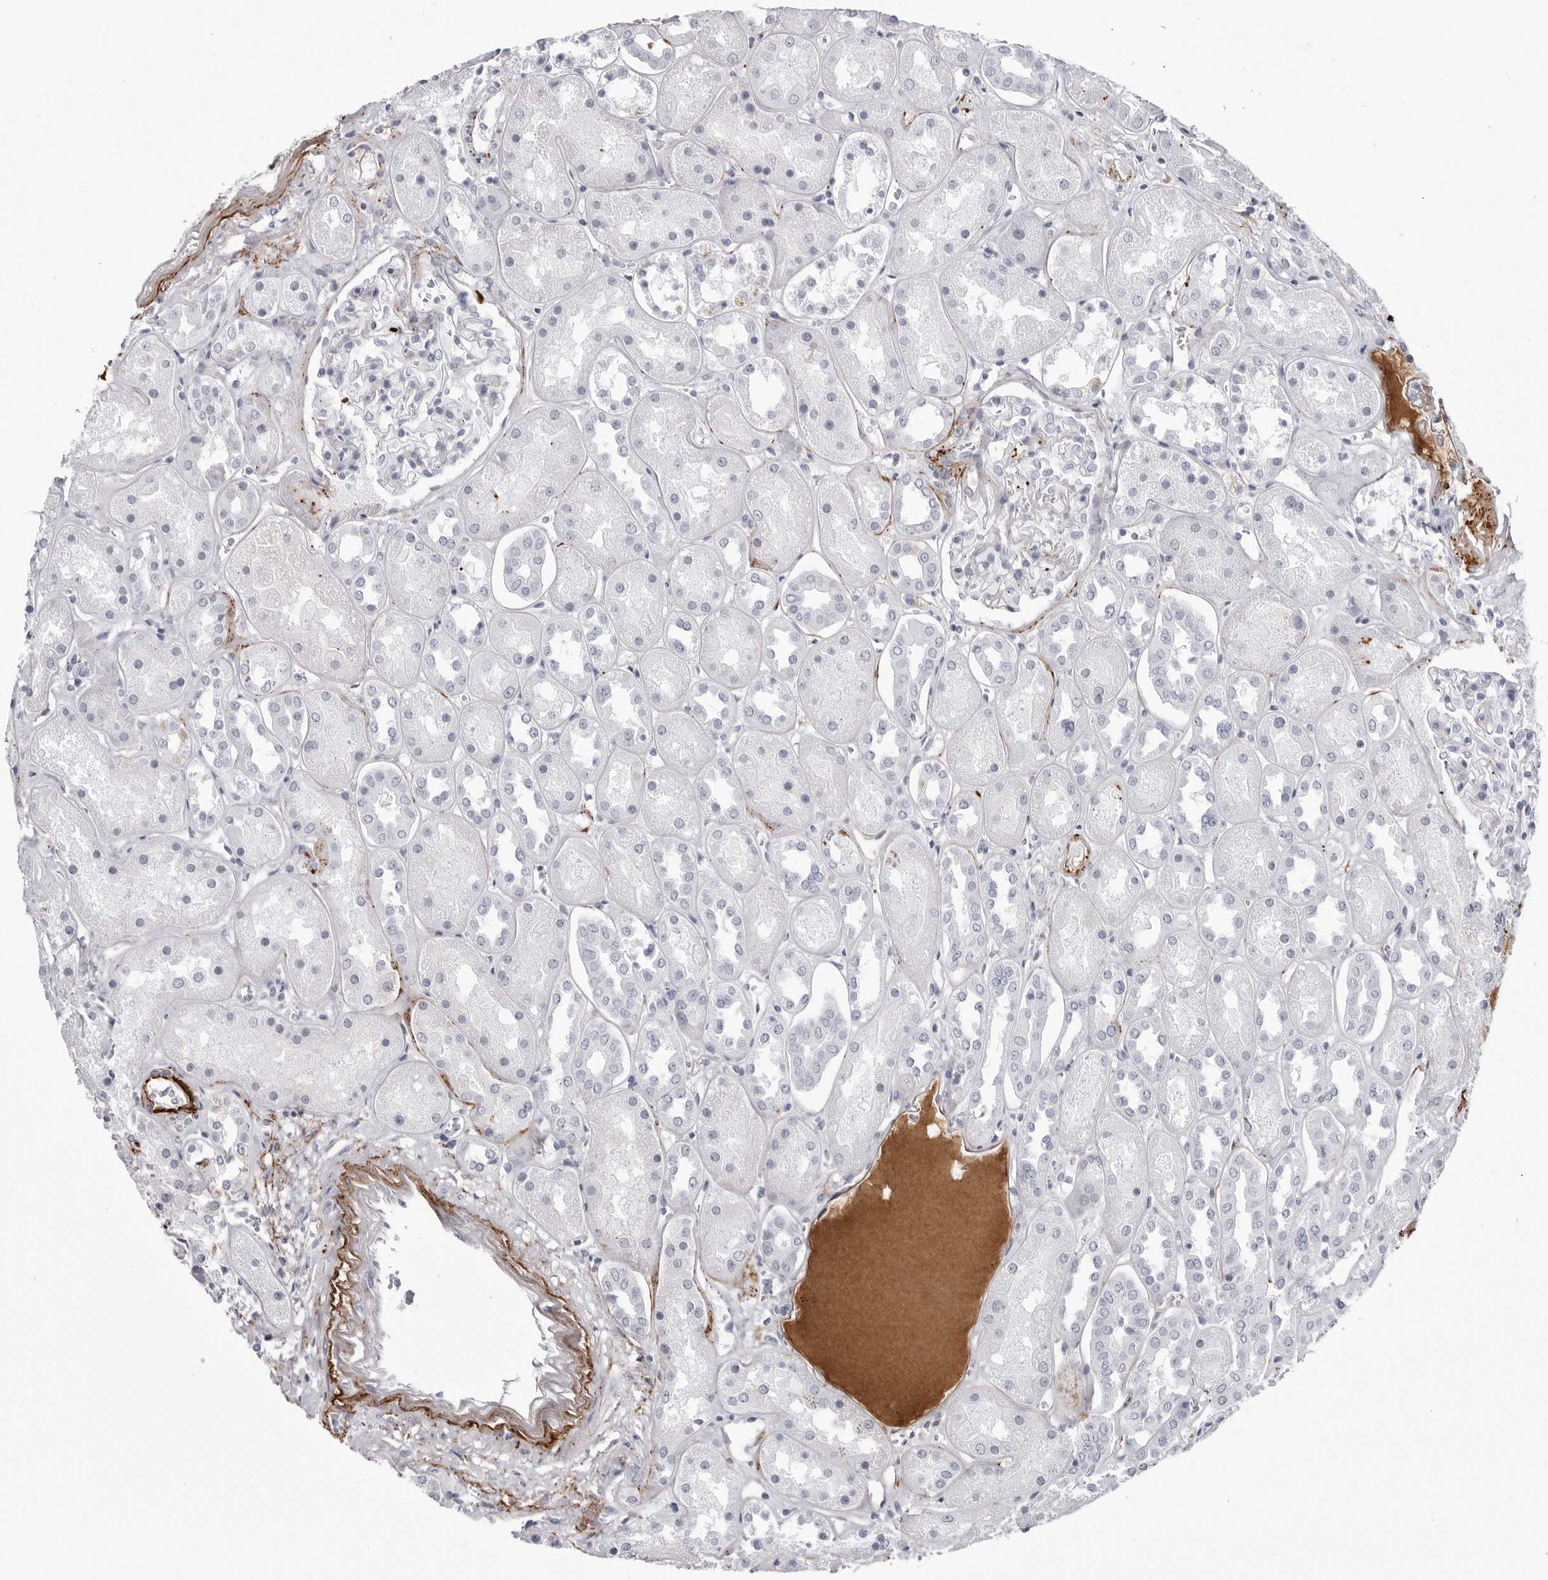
{"staining": {"intensity": "negative", "quantity": "none", "location": "none"}, "tissue": "kidney", "cell_type": "Cells in glomeruli", "image_type": "normal", "snomed": [{"axis": "morphology", "description": "Normal tissue, NOS"}, {"axis": "topography", "description": "Kidney"}], "caption": "The image reveals no significant positivity in cells in glomeruli of kidney.", "gene": "COL26A1", "patient": {"sex": "male", "age": 70}}